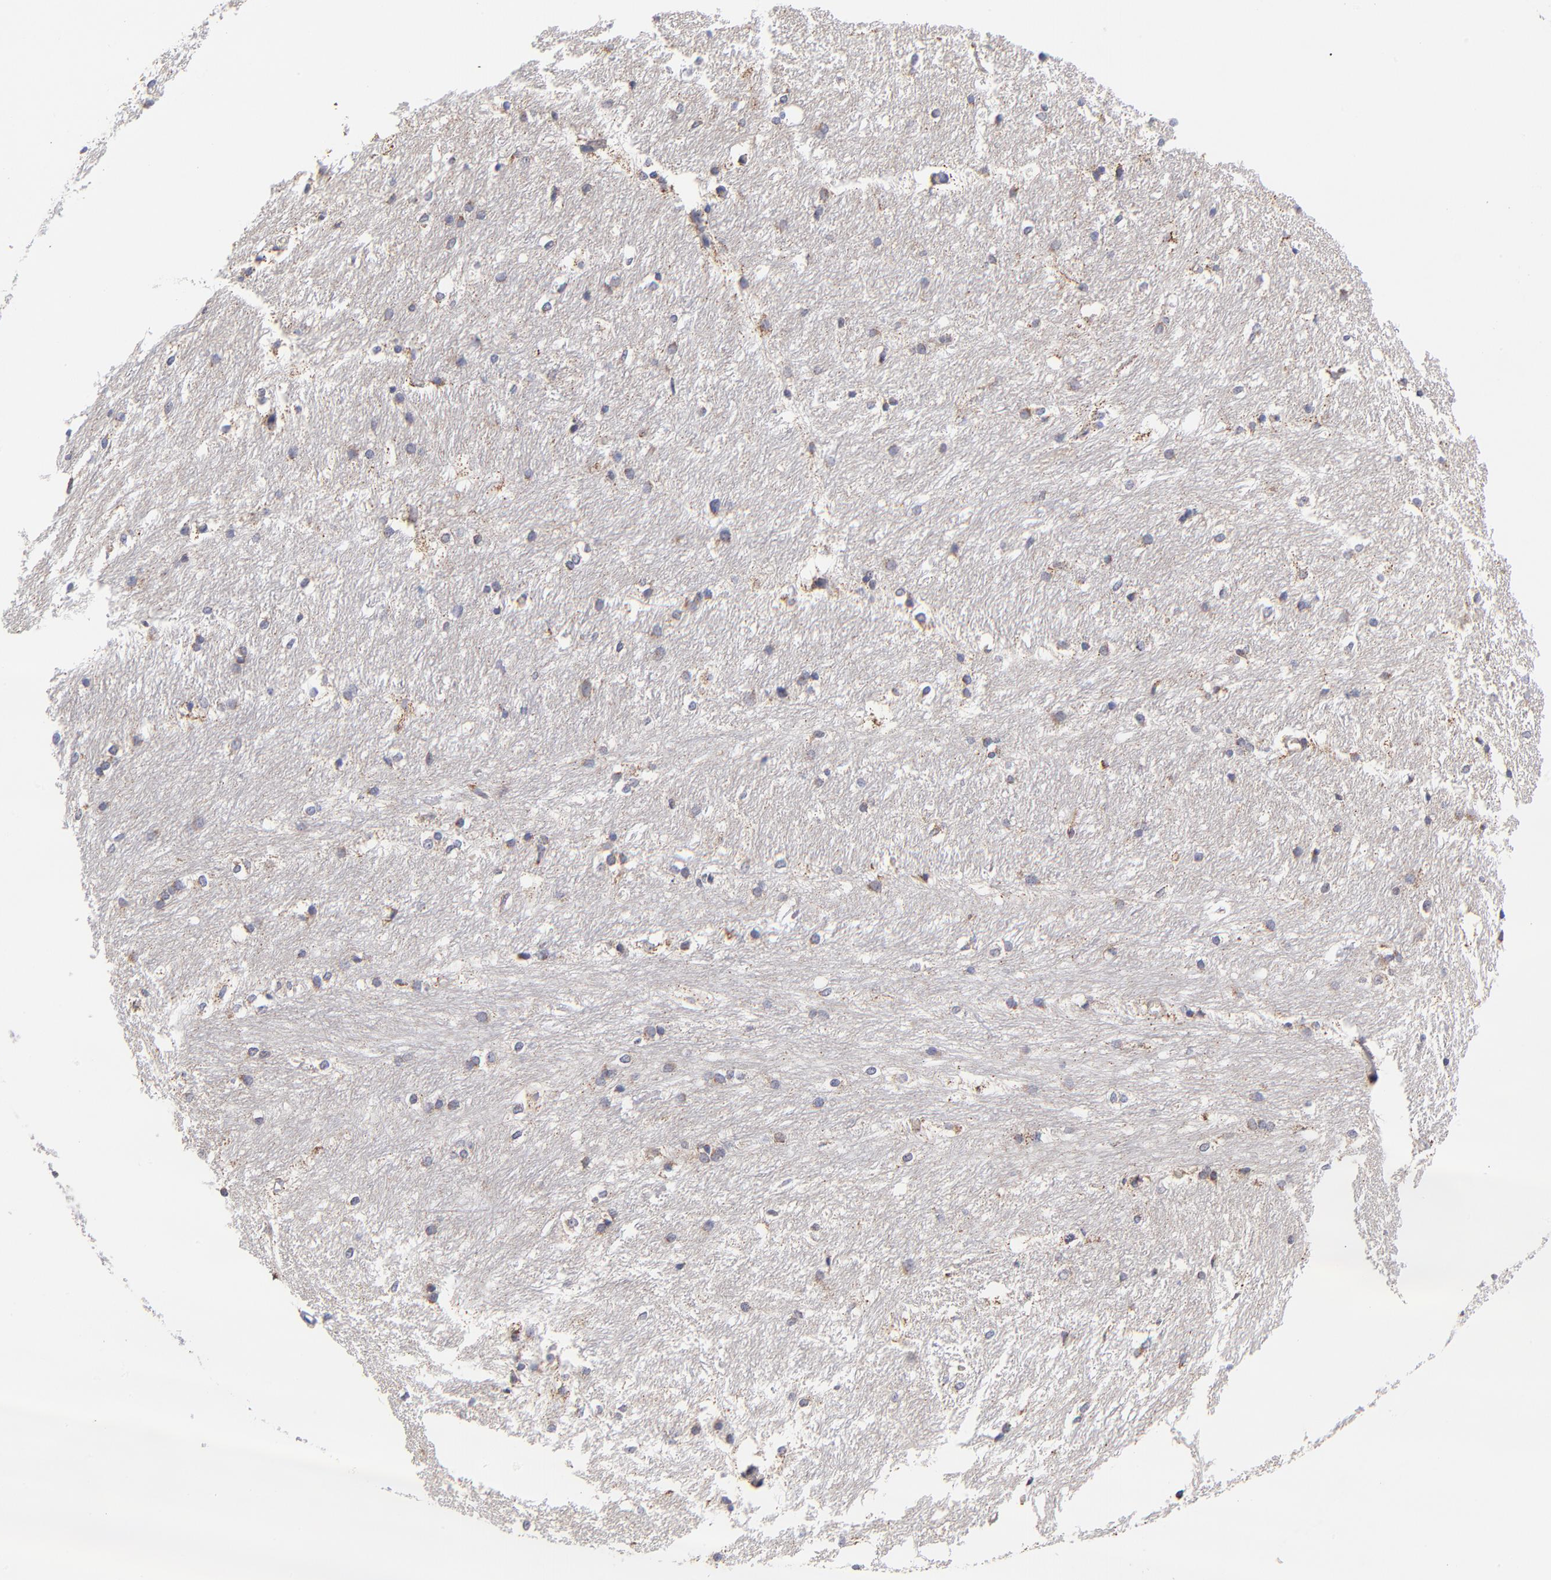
{"staining": {"intensity": "negative", "quantity": "none", "location": "none"}, "tissue": "caudate", "cell_type": "Glial cells", "image_type": "normal", "snomed": [{"axis": "morphology", "description": "Normal tissue, NOS"}, {"axis": "topography", "description": "Lateral ventricle wall"}], "caption": "Immunohistochemical staining of normal caudate displays no significant staining in glial cells.", "gene": "FBXL12", "patient": {"sex": "female", "age": 19}}